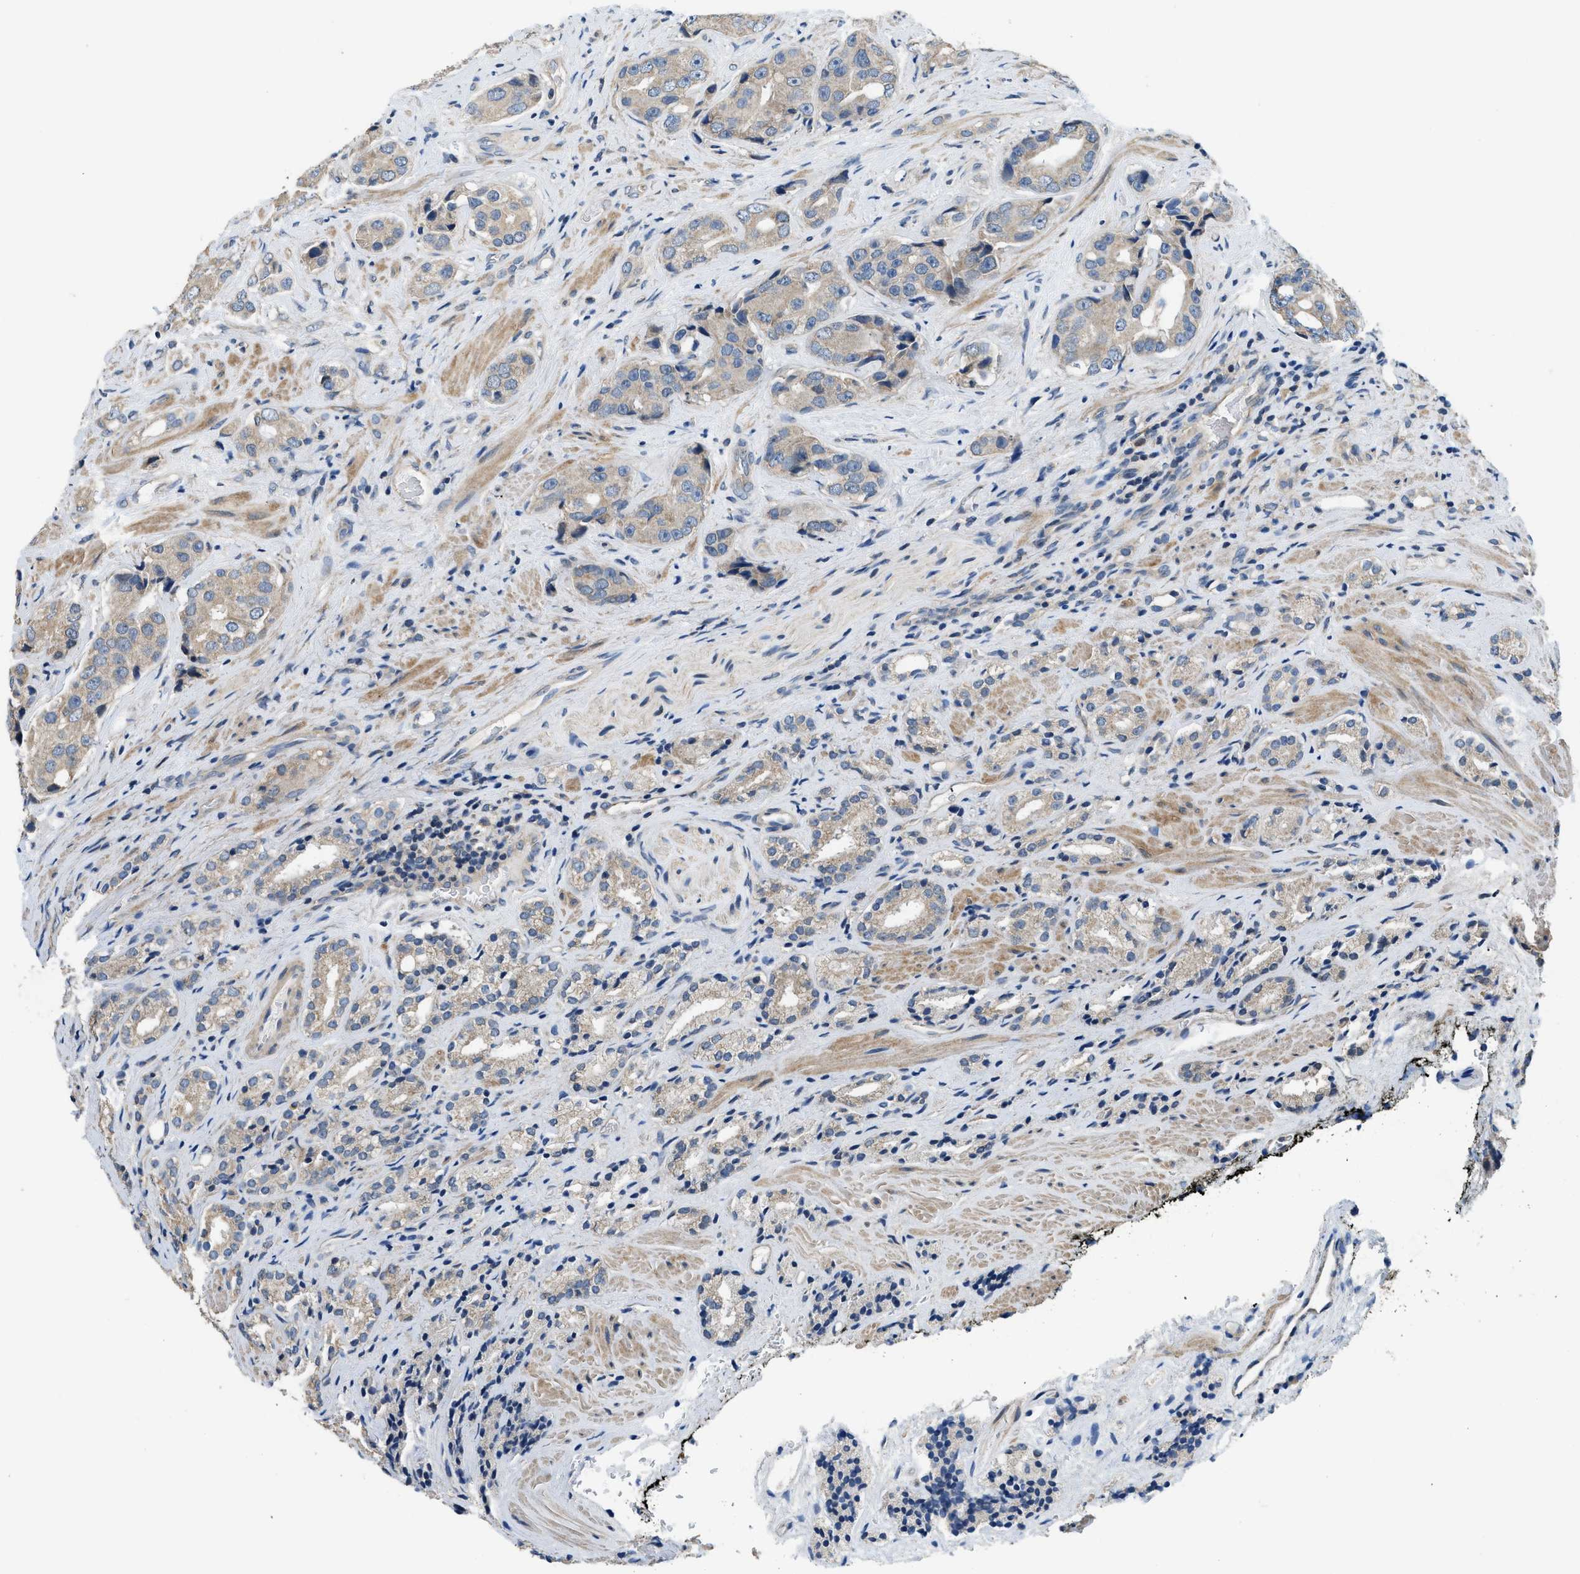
{"staining": {"intensity": "weak", "quantity": ">75%", "location": "cytoplasmic/membranous"}, "tissue": "prostate cancer", "cell_type": "Tumor cells", "image_type": "cancer", "snomed": [{"axis": "morphology", "description": "Adenocarcinoma, High grade"}, {"axis": "topography", "description": "Prostate"}], "caption": "A brown stain shows weak cytoplasmic/membranous staining of a protein in human adenocarcinoma (high-grade) (prostate) tumor cells.", "gene": "SSH2", "patient": {"sex": "male", "age": 71}}